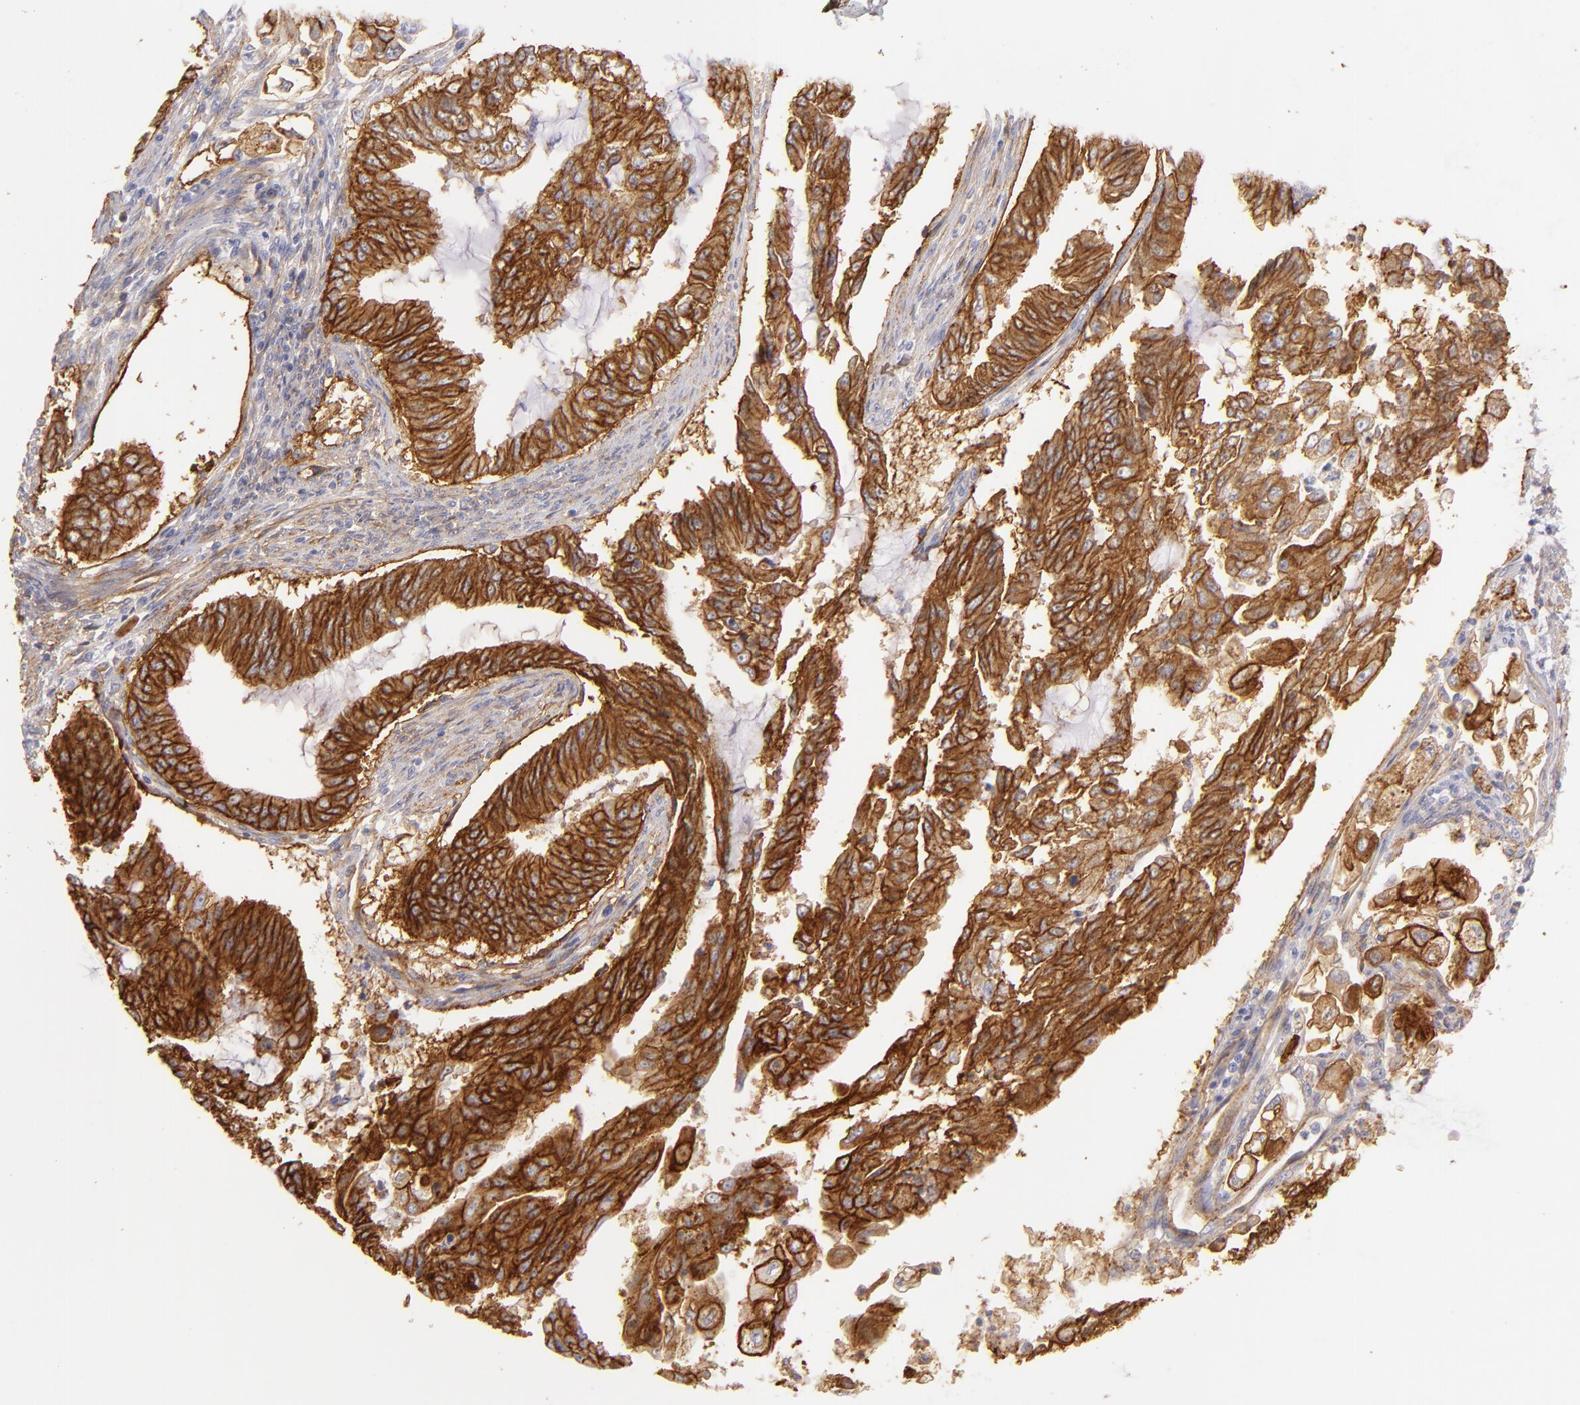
{"staining": {"intensity": "strong", "quantity": ">75%", "location": "cytoplasmic/membranous"}, "tissue": "endometrial cancer", "cell_type": "Tumor cells", "image_type": "cancer", "snomed": [{"axis": "morphology", "description": "Adenocarcinoma, NOS"}, {"axis": "topography", "description": "Endometrium"}], "caption": "Brown immunohistochemical staining in adenocarcinoma (endometrial) displays strong cytoplasmic/membranous staining in about >75% of tumor cells.", "gene": "CD151", "patient": {"sex": "female", "age": 75}}